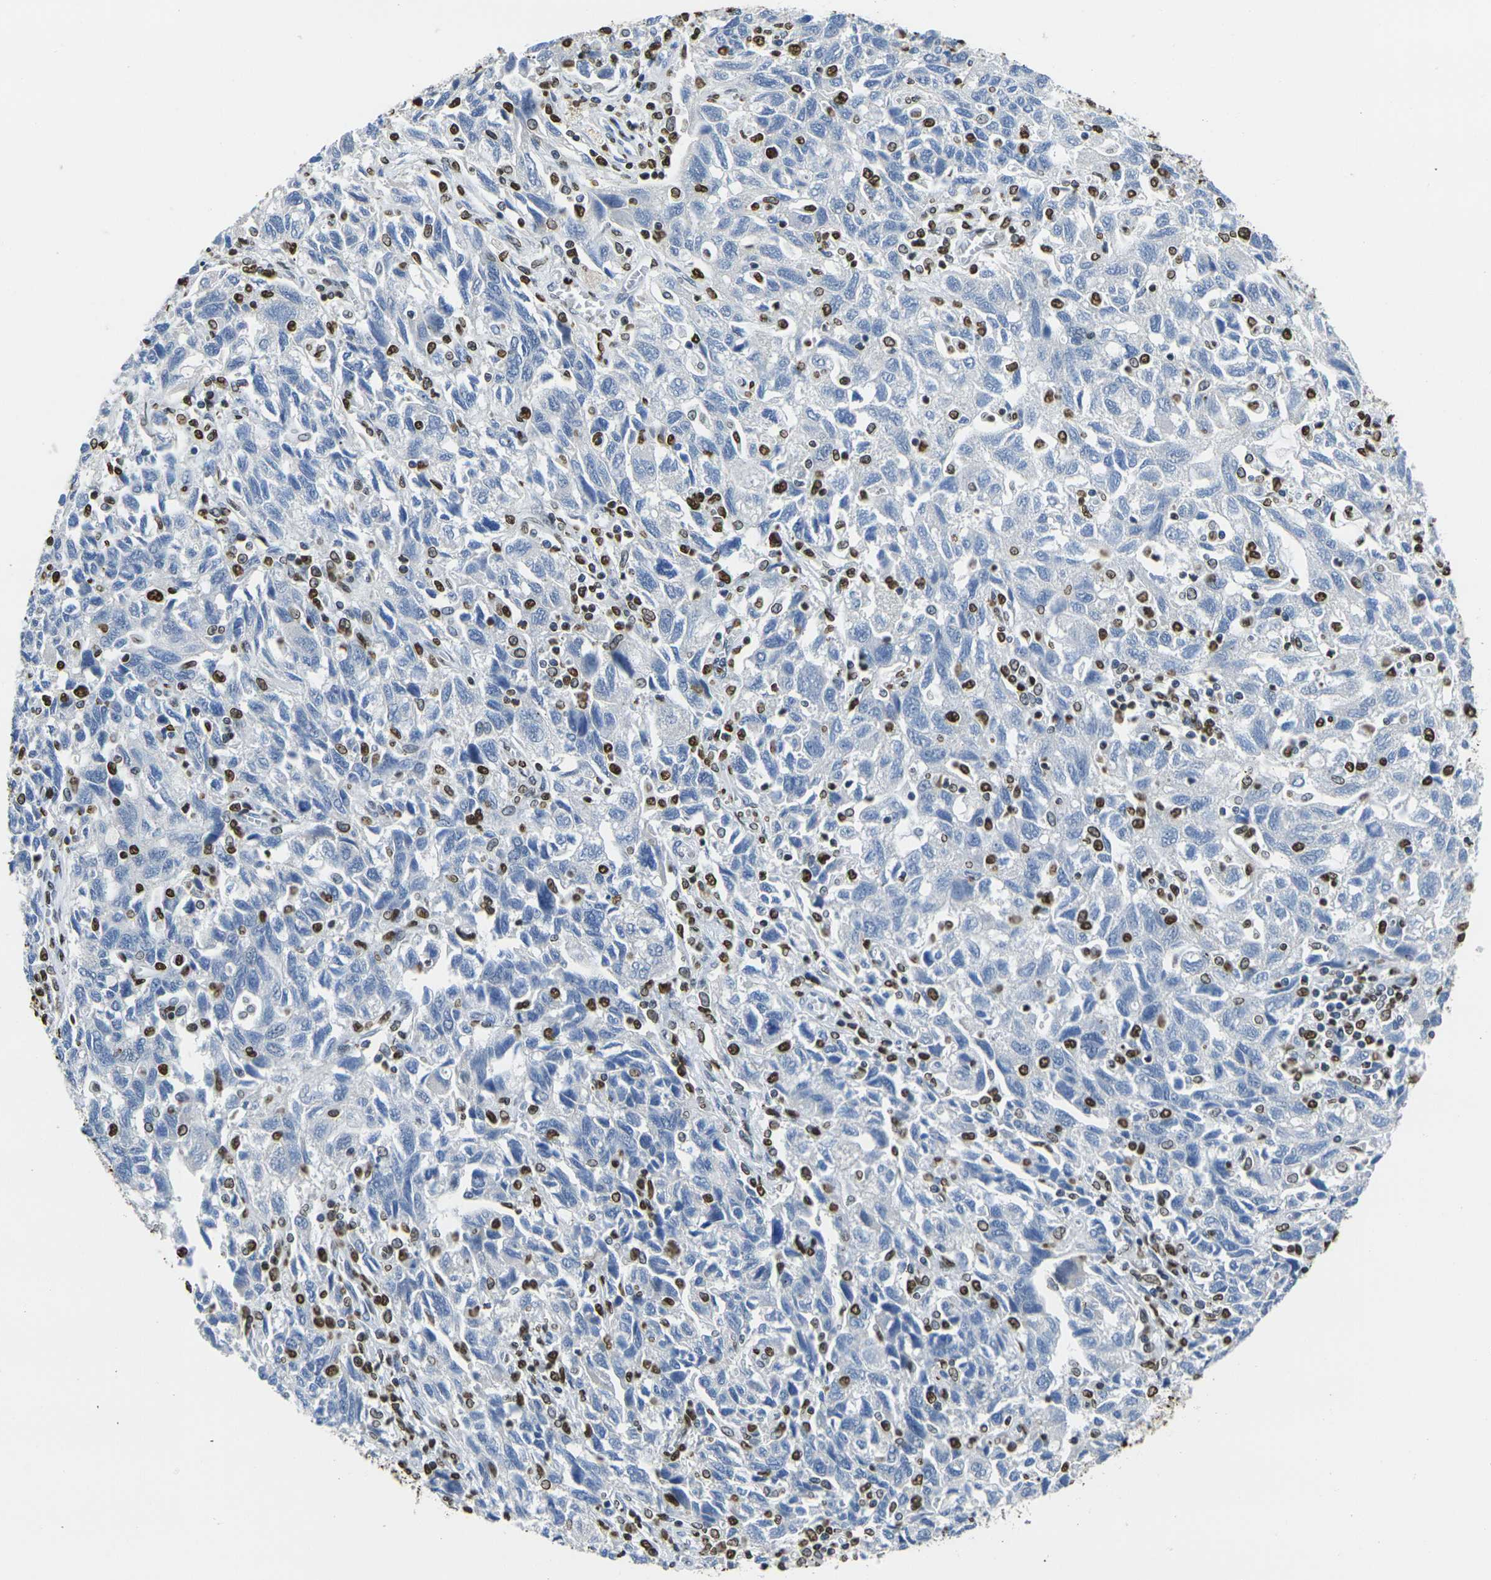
{"staining": {"intensity": "negative", "quantity": "none", "location": "none"}, "tissue": "ovarian cancer", "cell_type": "Tumor cells", "image_type": "cancer", "snomed": [{"axis": "morphology", "description": "Carcinoma, NOS"}, {"axis": "morphology", "description": "Cystadenocarcinoma, serous, NOS"}, {"axis": "topography", "description": "Ovary"}], "caption": "Immunohistochemistry histopathology image of ovarian carcinoma stained for a protein (brown), which reveals no positivity in tumor cells.", "gene": "DRAXIN", "patient": {"sex": "female", "age": 69}}